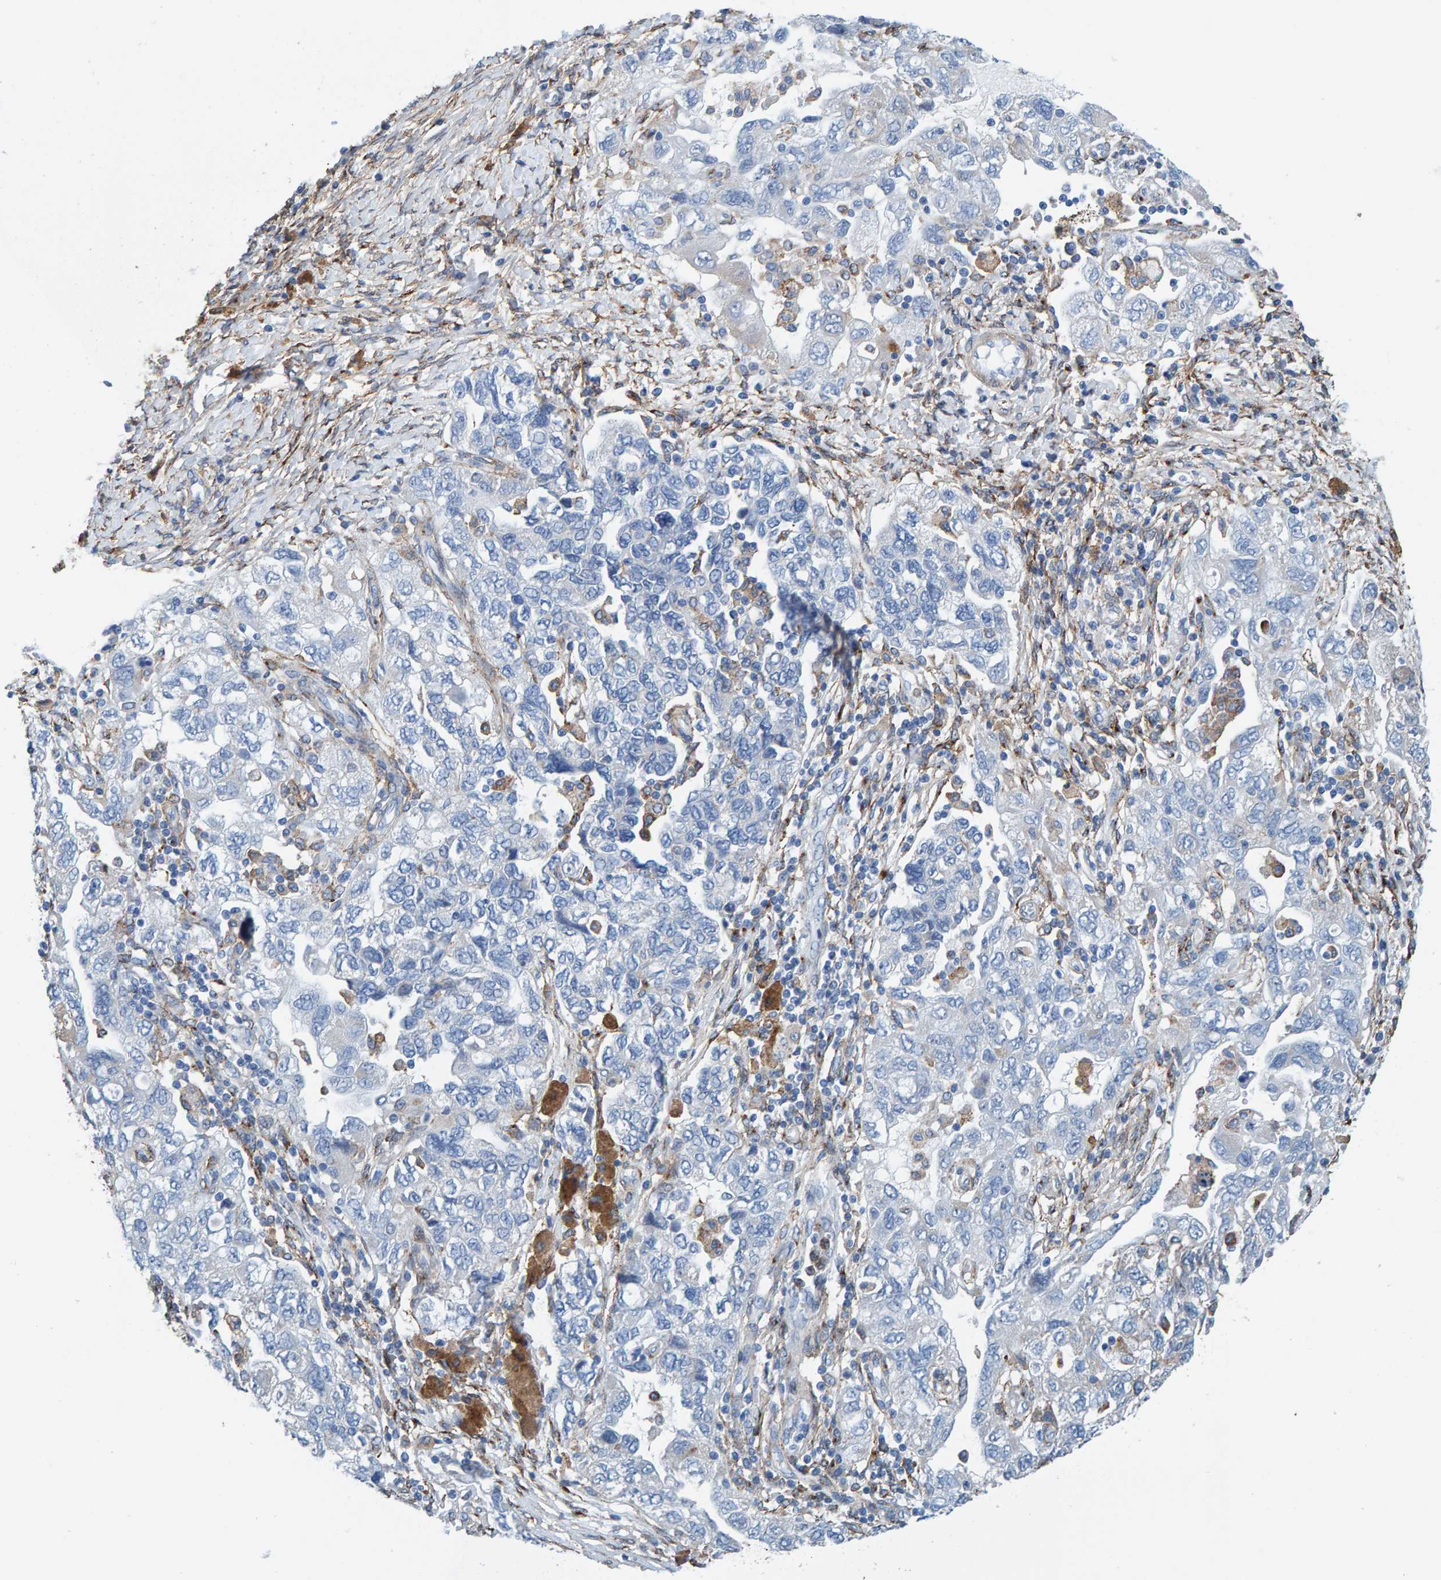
{"staining": {"intensity": "negative", "quantity": "none", "location": "none"}, "tissue": "ovarian cancer", "cell_type": "Tumor cells", "image_type": "cancer", "snomed": [{"axis": "morphology", "description": "Carcinoma, NOS"}, {"axis": "morphology", "description": "Cystadenocarcinoma, serous, NOS"}, {"axis": "topography", "description": "Ovary"}], "caption": "Immunohistochemistry (IHC) of human ovarian carcinoma exhibits no positivity in tumor cells.", "gene": "LRP1", "patient": {"sex": "female", "age": 69}}